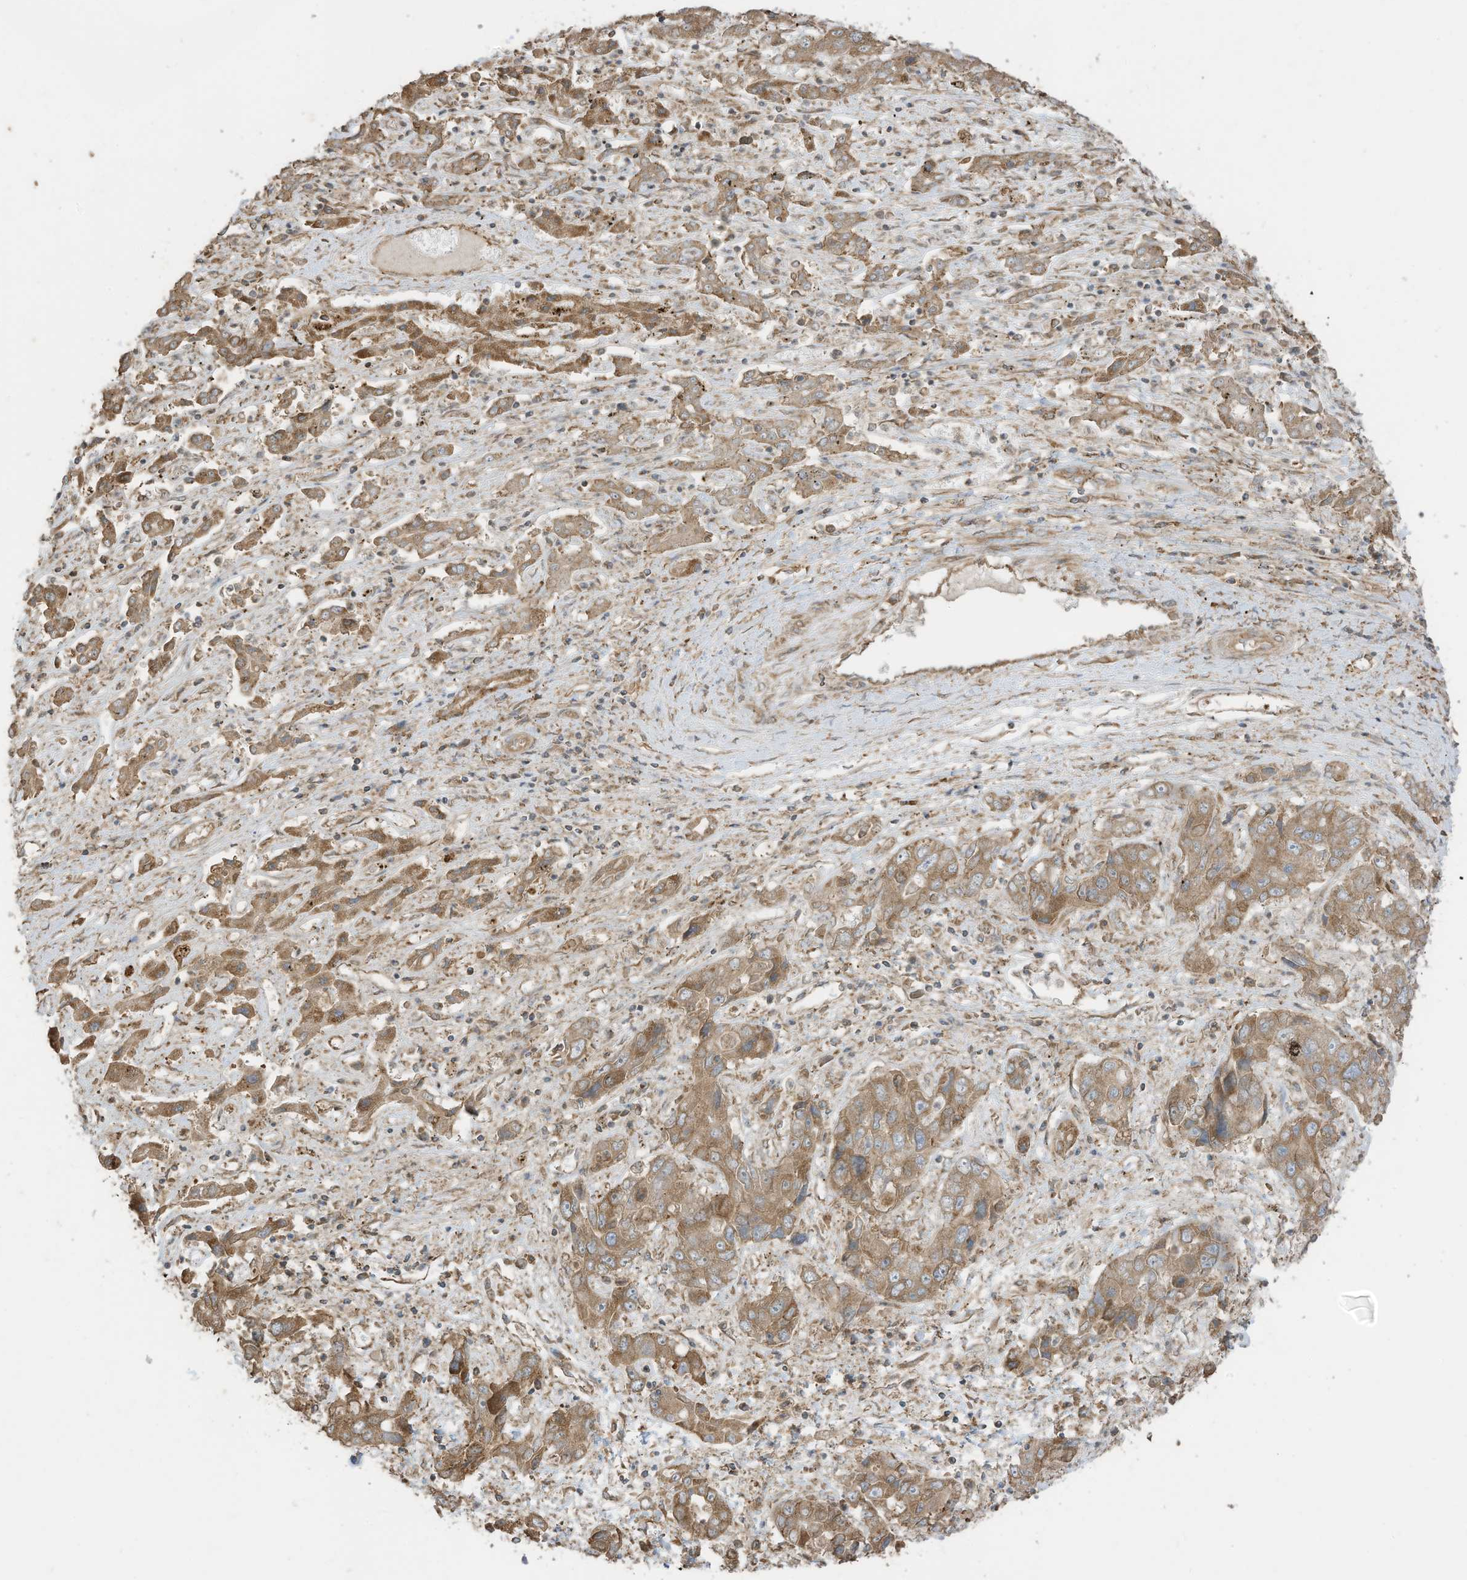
{"staining": {"intensity": "moderate", "quantity": ">75%", "location": "cytoplasmic/membranous"}, "tissue": "liver cancer", "cell_type": "Tumor cells", "image_type": "cancer", "snomed": [{"axis": "morphology", "description": "Cholangiocarcinoma"}, {"axis": "topography", "description": "Liver"}], "caption": "Immunohistochemical staining of liver cancer (cholangiocarcinoma) shows medium levels of moderate cytoplasmic/membranous protein positivity in approximately >75% of tumor cells.", "gene": "CGAS", "patient": {"sex": "male", "age": 67}}